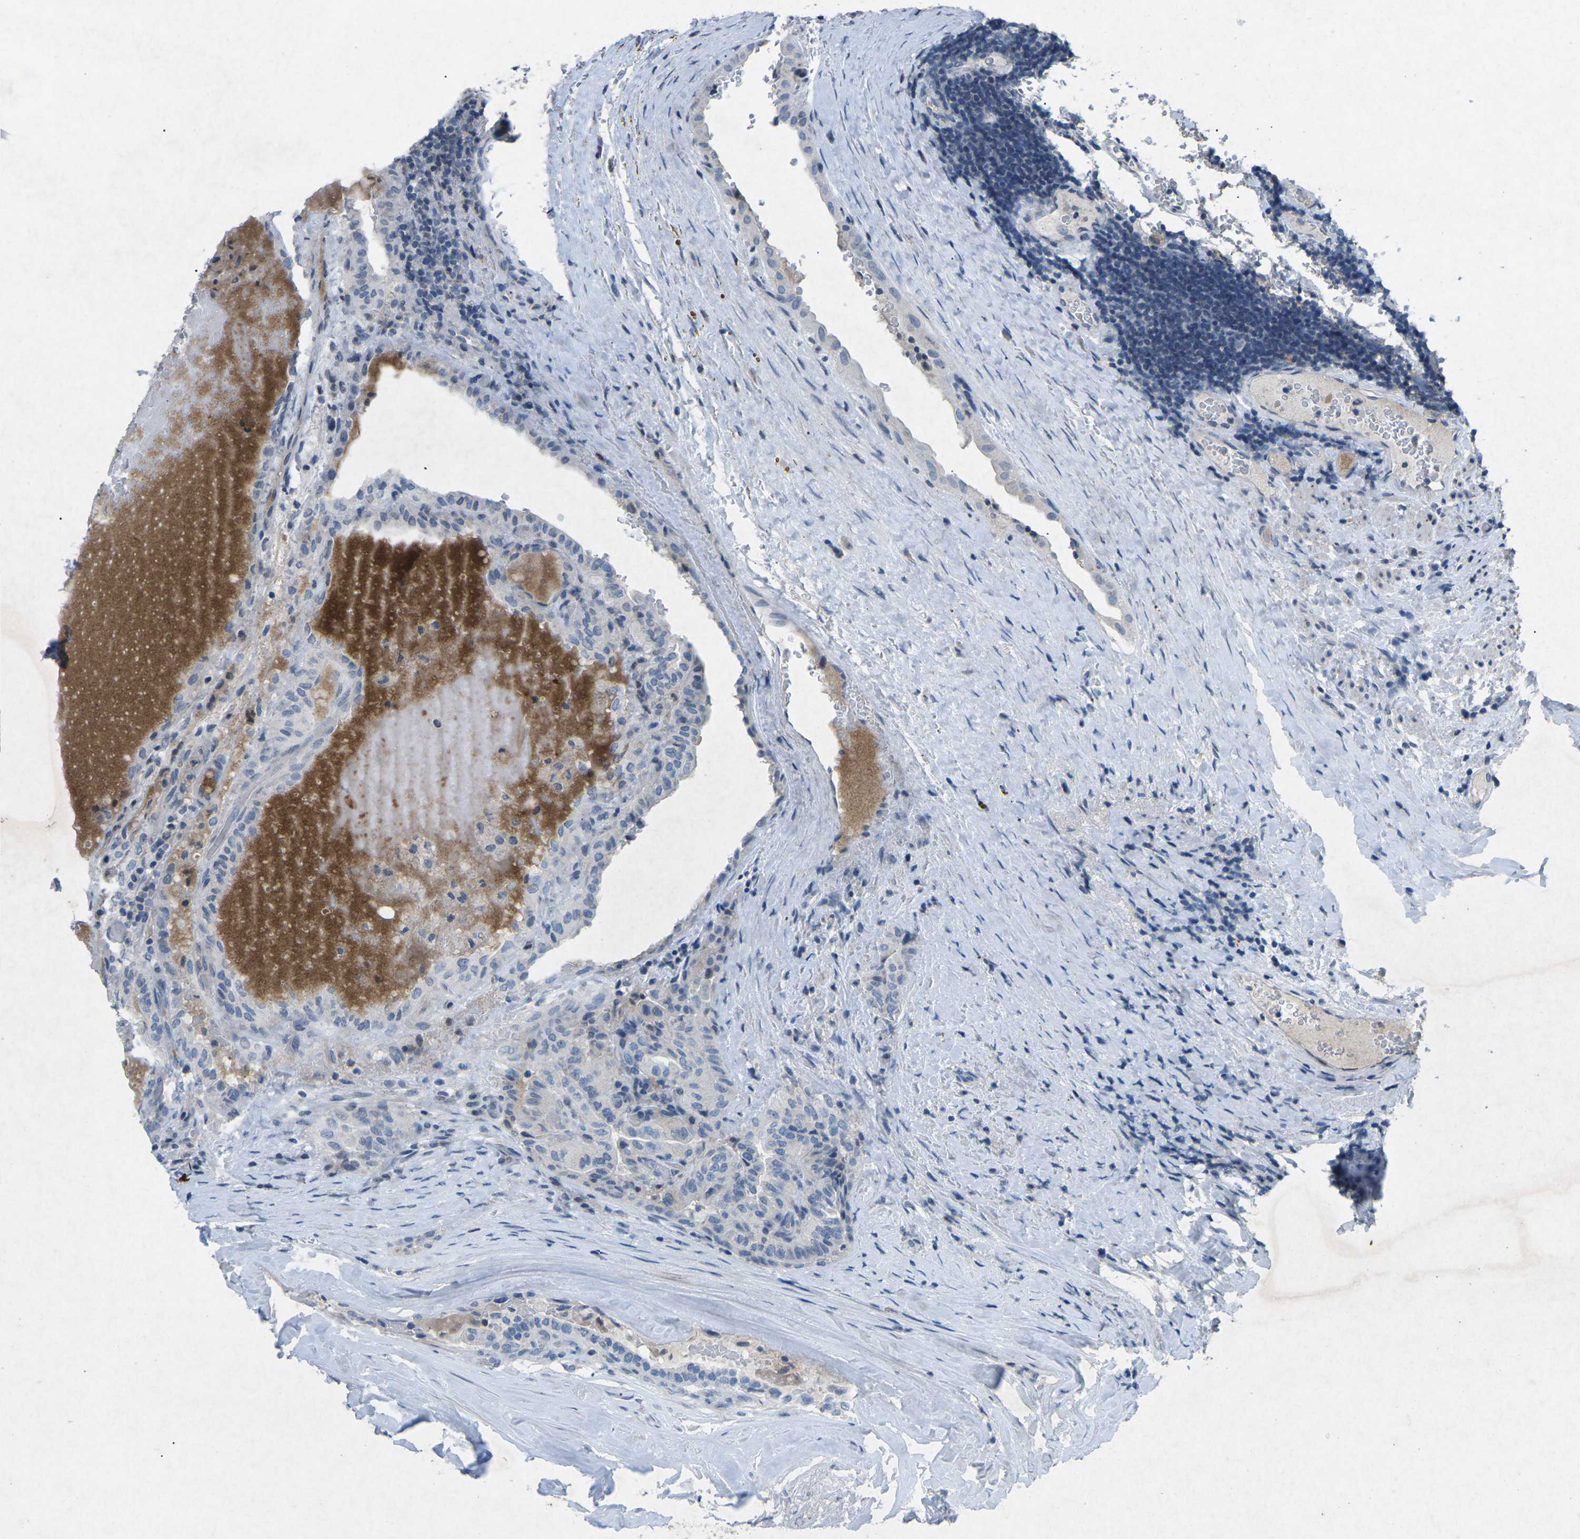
{"staining": {"intensity": "negative", "quantity": "none", "location": "none"}, "tissue": "thyroid cancer", "cell_type": "Tumor cells", "image_type": "cancer", "snomed": [{"axis": "morphology", "description": "Papillary adenocarcinoma, NOS"}, {"axis": "topography", "description": "Thyroid gland"}], "caption": "Immunohistochemistry image of neoplastic tissue: human papillary adenocarcinoma (thyroid) stained with DAB (3,3'-diaminobenzidine) displays no significant protein positivity in tumor cells.", "gene": "A1BG", "patient": {"sex": "male", "age": 77}}